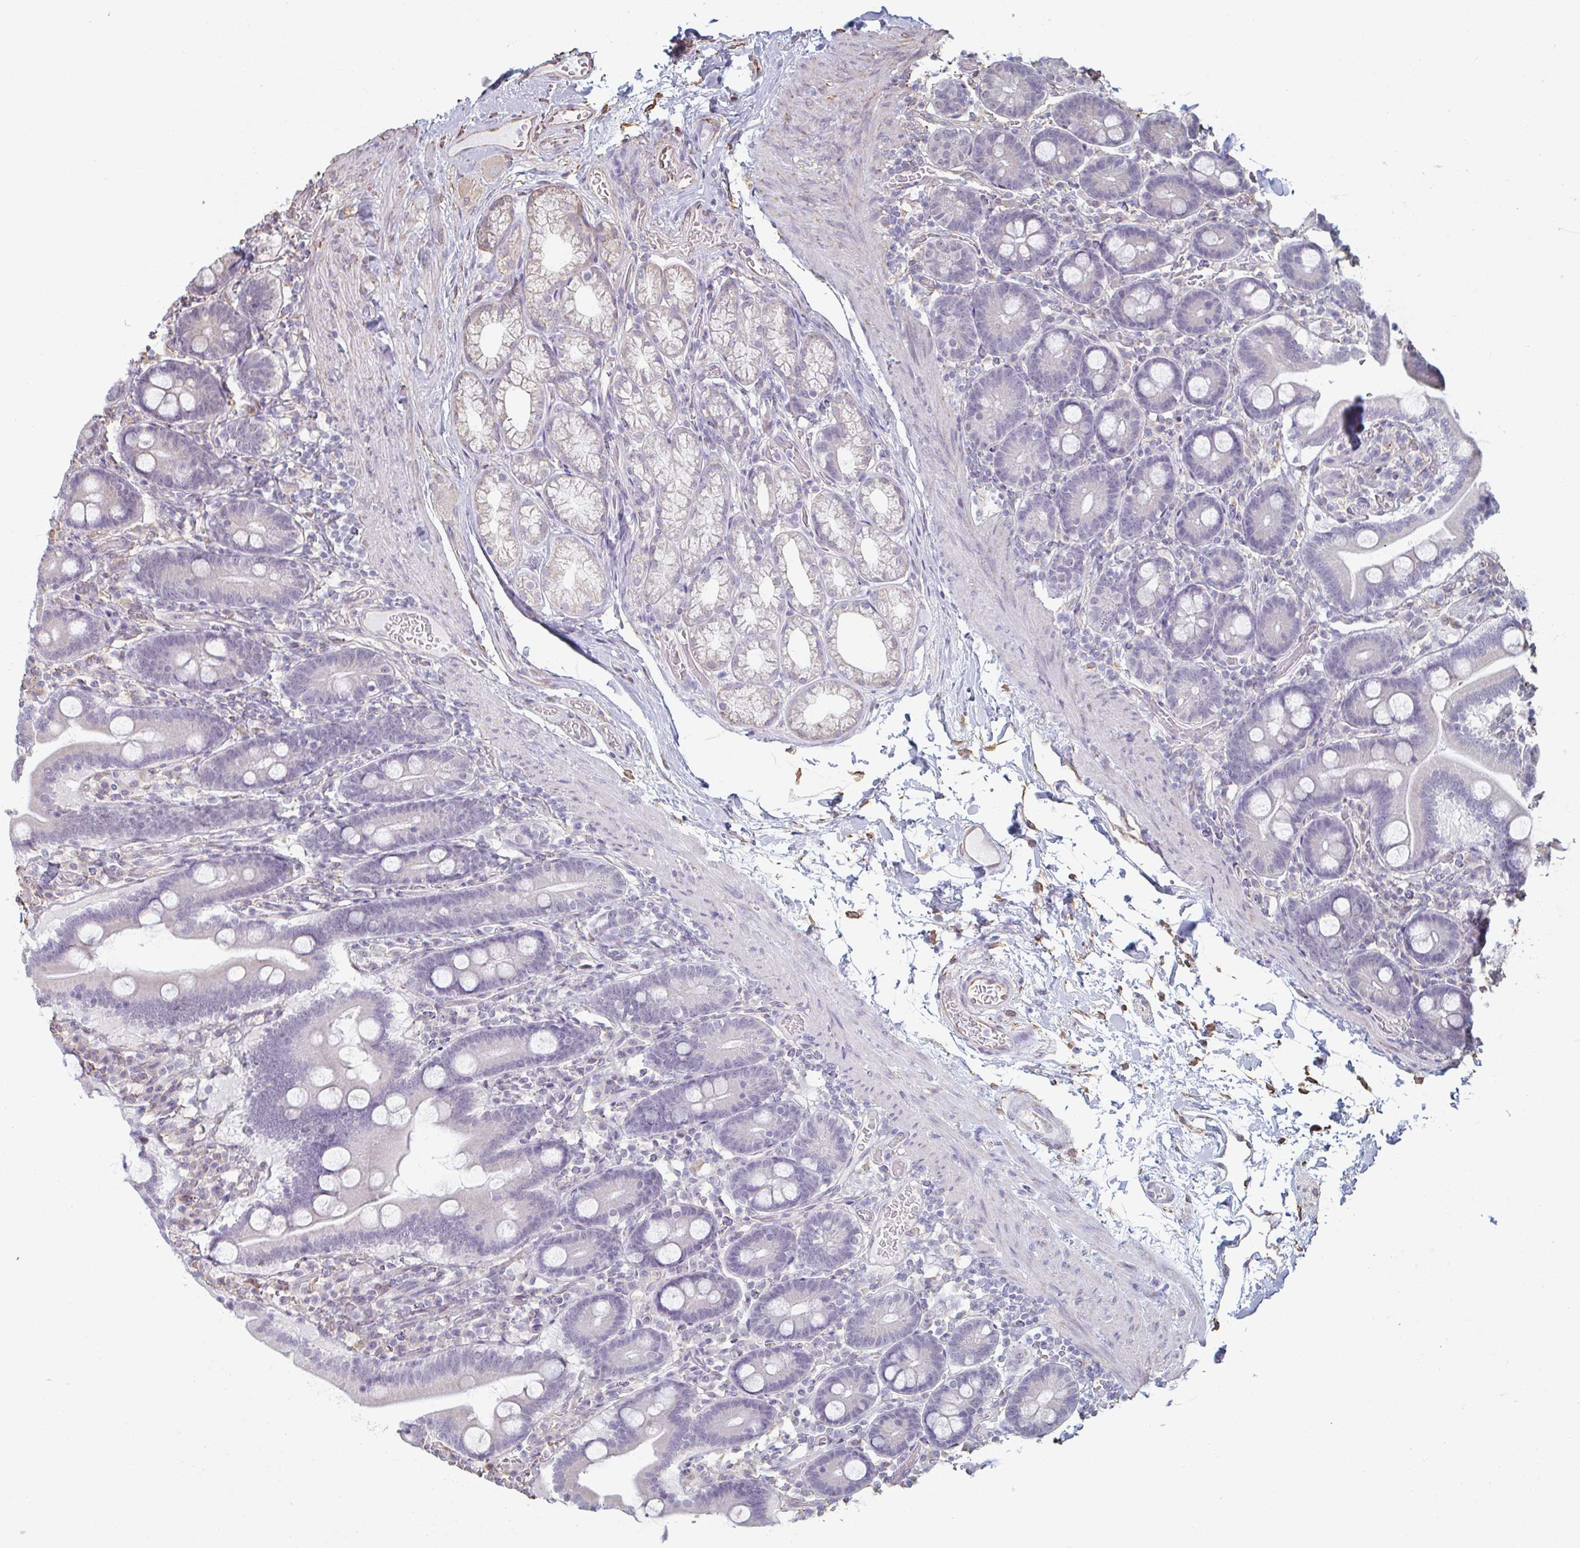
{"staining": {"intensity": "weak", "quantity": "<25%", "location": "cytoplasmic/membranous"}, "tissue": "duodenum", "cell_type": "Glandular cells", "image_type": "normal", "snomed": [{"axis": "morphology", "description": "Normal tissue, NOS"}, {"axis": "topography", "description": "Duodenum"}], "caption": "A photomicrograph of human duodenum is negative for staining in glandular cells. (Immunohistochemistry (ihc), brightfield microscopy, high magnification).", "gene": "RAB5IF", "patient": {"sex": "male", "age": 55}}